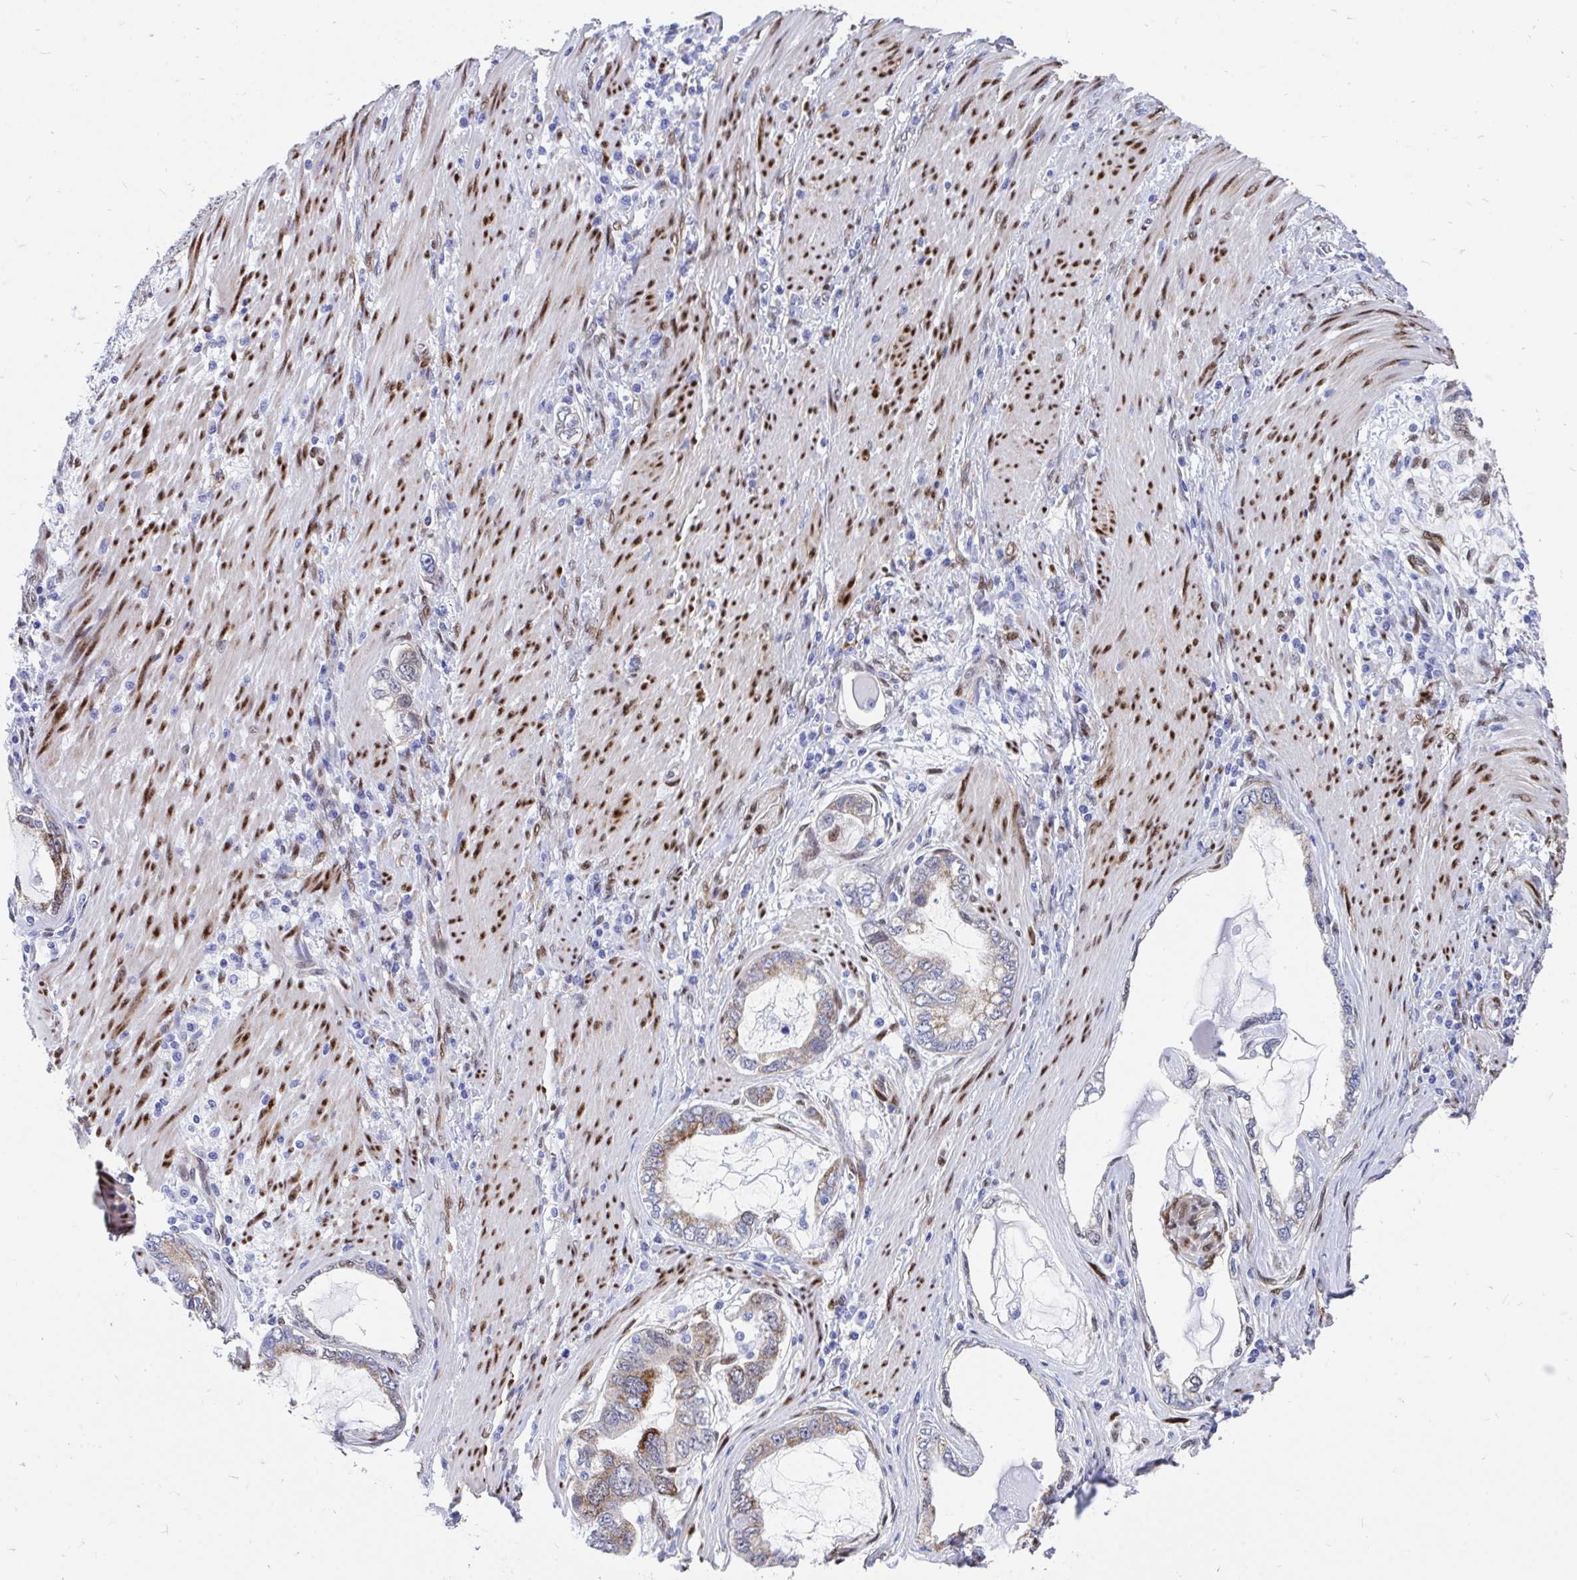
{"staining": {"intensity": "moderate", "quantity": "25%-75%", "location": "cytoplasmic/membranous,nuclear"}, "tissue": "stomach cancer", "cell_type": "Tumor cells", "image_type": "cancer", "snomed": [{"axis": "morphology", "description": "Adenocarcinoma, NOS"}, {"axis": "topography", "description": "Stomach, lower"}], "caption": "IHC (DAB) staining of human stomach adenocarcinoma exhibits moderate cytoplasmic/membranous and nuclear protein positivity in about 25%-75% of tumor cells. (brown staining indicates protein expression, while blue staining denotes nuclei).", "gene": "RBPMS", "patient": {"sex": "female", "age": 93}}